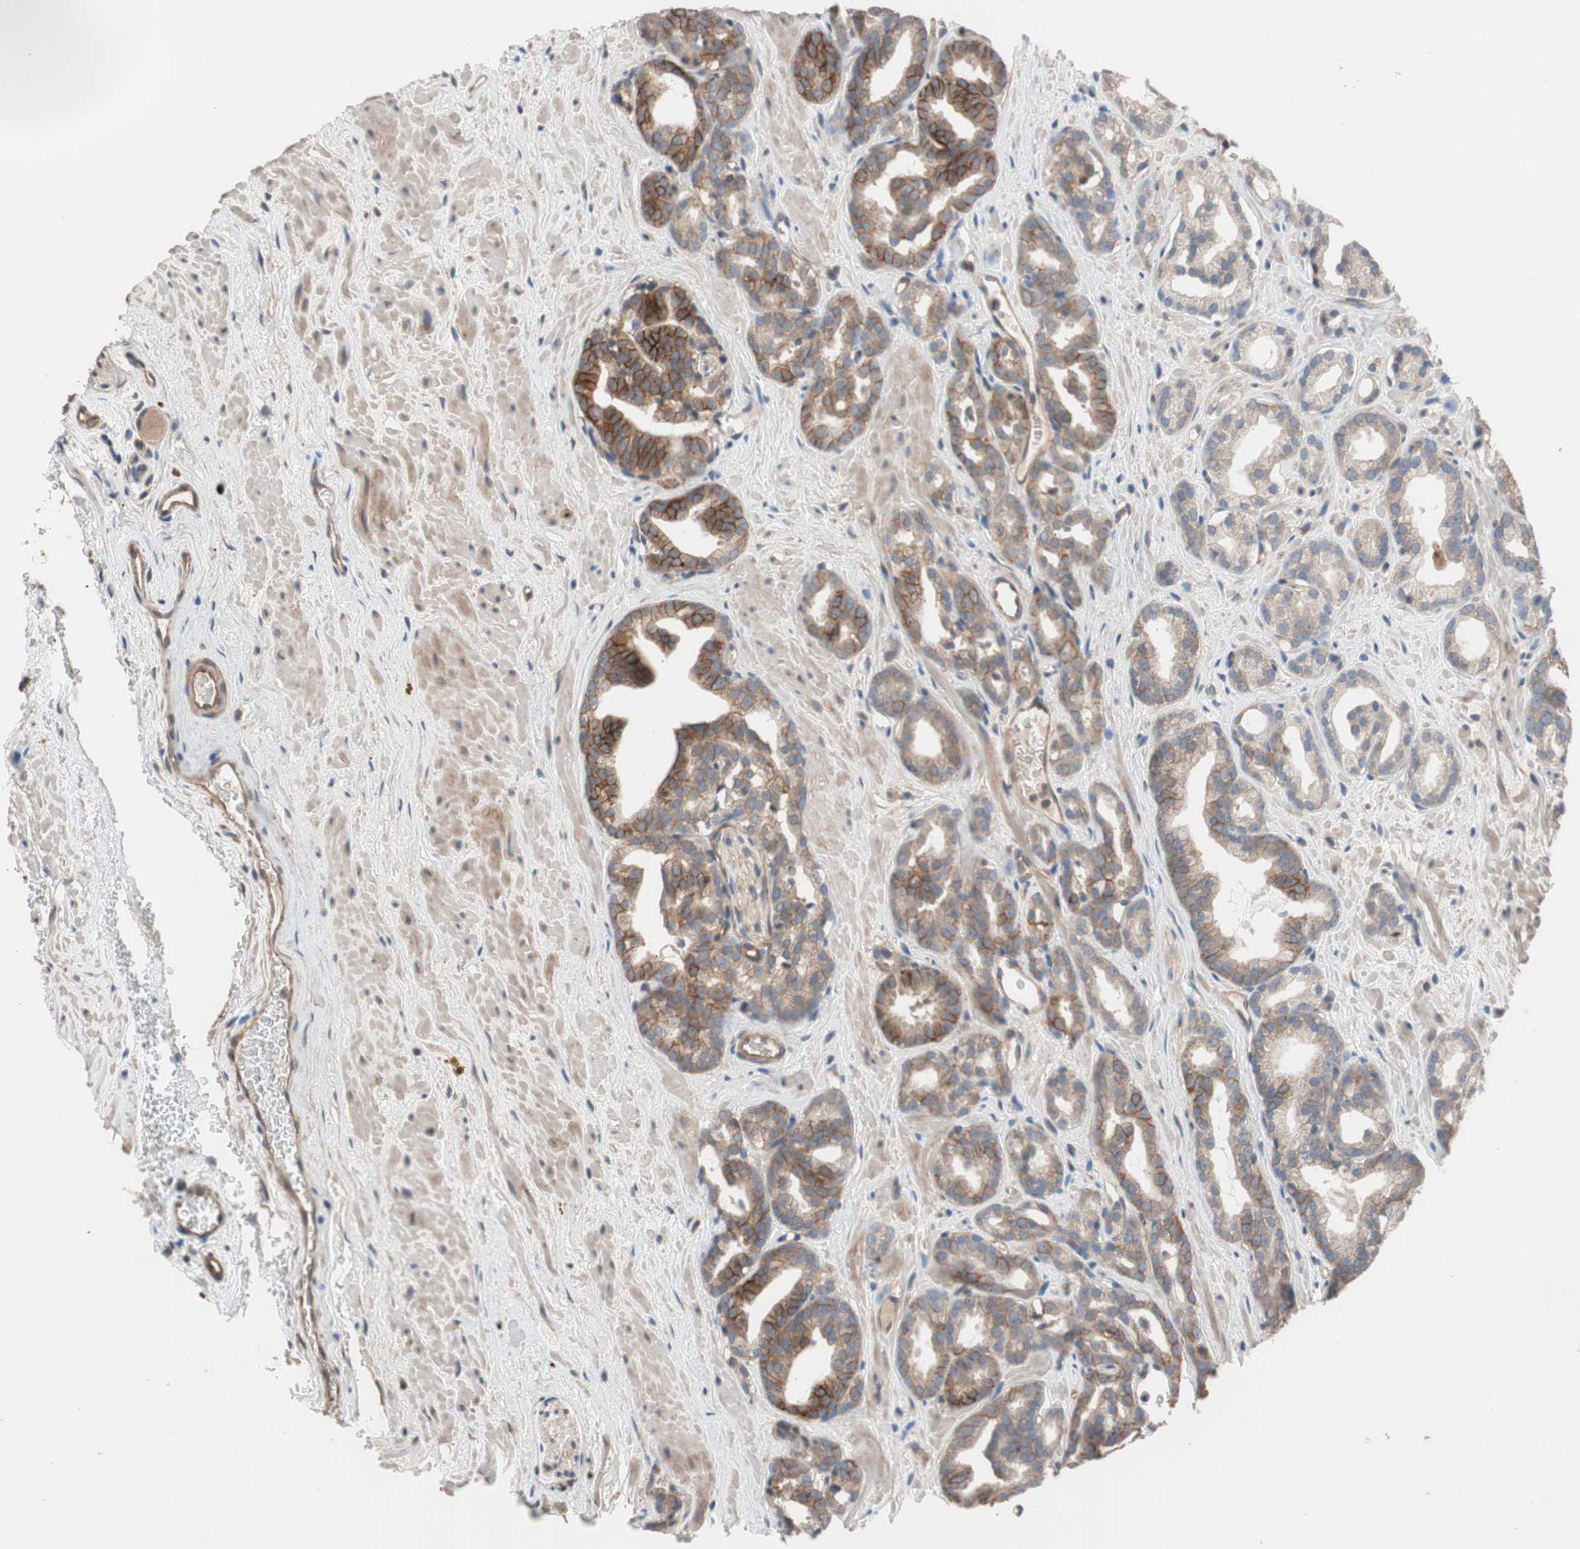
{"staining": {"intensity": "moderate", "quantity": ">75%", "location": "cytoplasmic/membranous"}, "tissue": "prostate cancer", "cell_type": "Tumor cells", "image_type": "cancer", "snomed": [{"axis": "morphology", "description": "Adenocarcinoma, Low grade"}, {"axis": "topography", "description": "Prostate"}], "caption": "Immunohistochemical staining of human adenocarcinoma (low-grade) (prostate) shows medium levels of moderate cytoplasmic/membranous protein expression in about >75% of tumor cells.", "gene": "SDC4", "patient": {"sex": "male", "age": 63}}